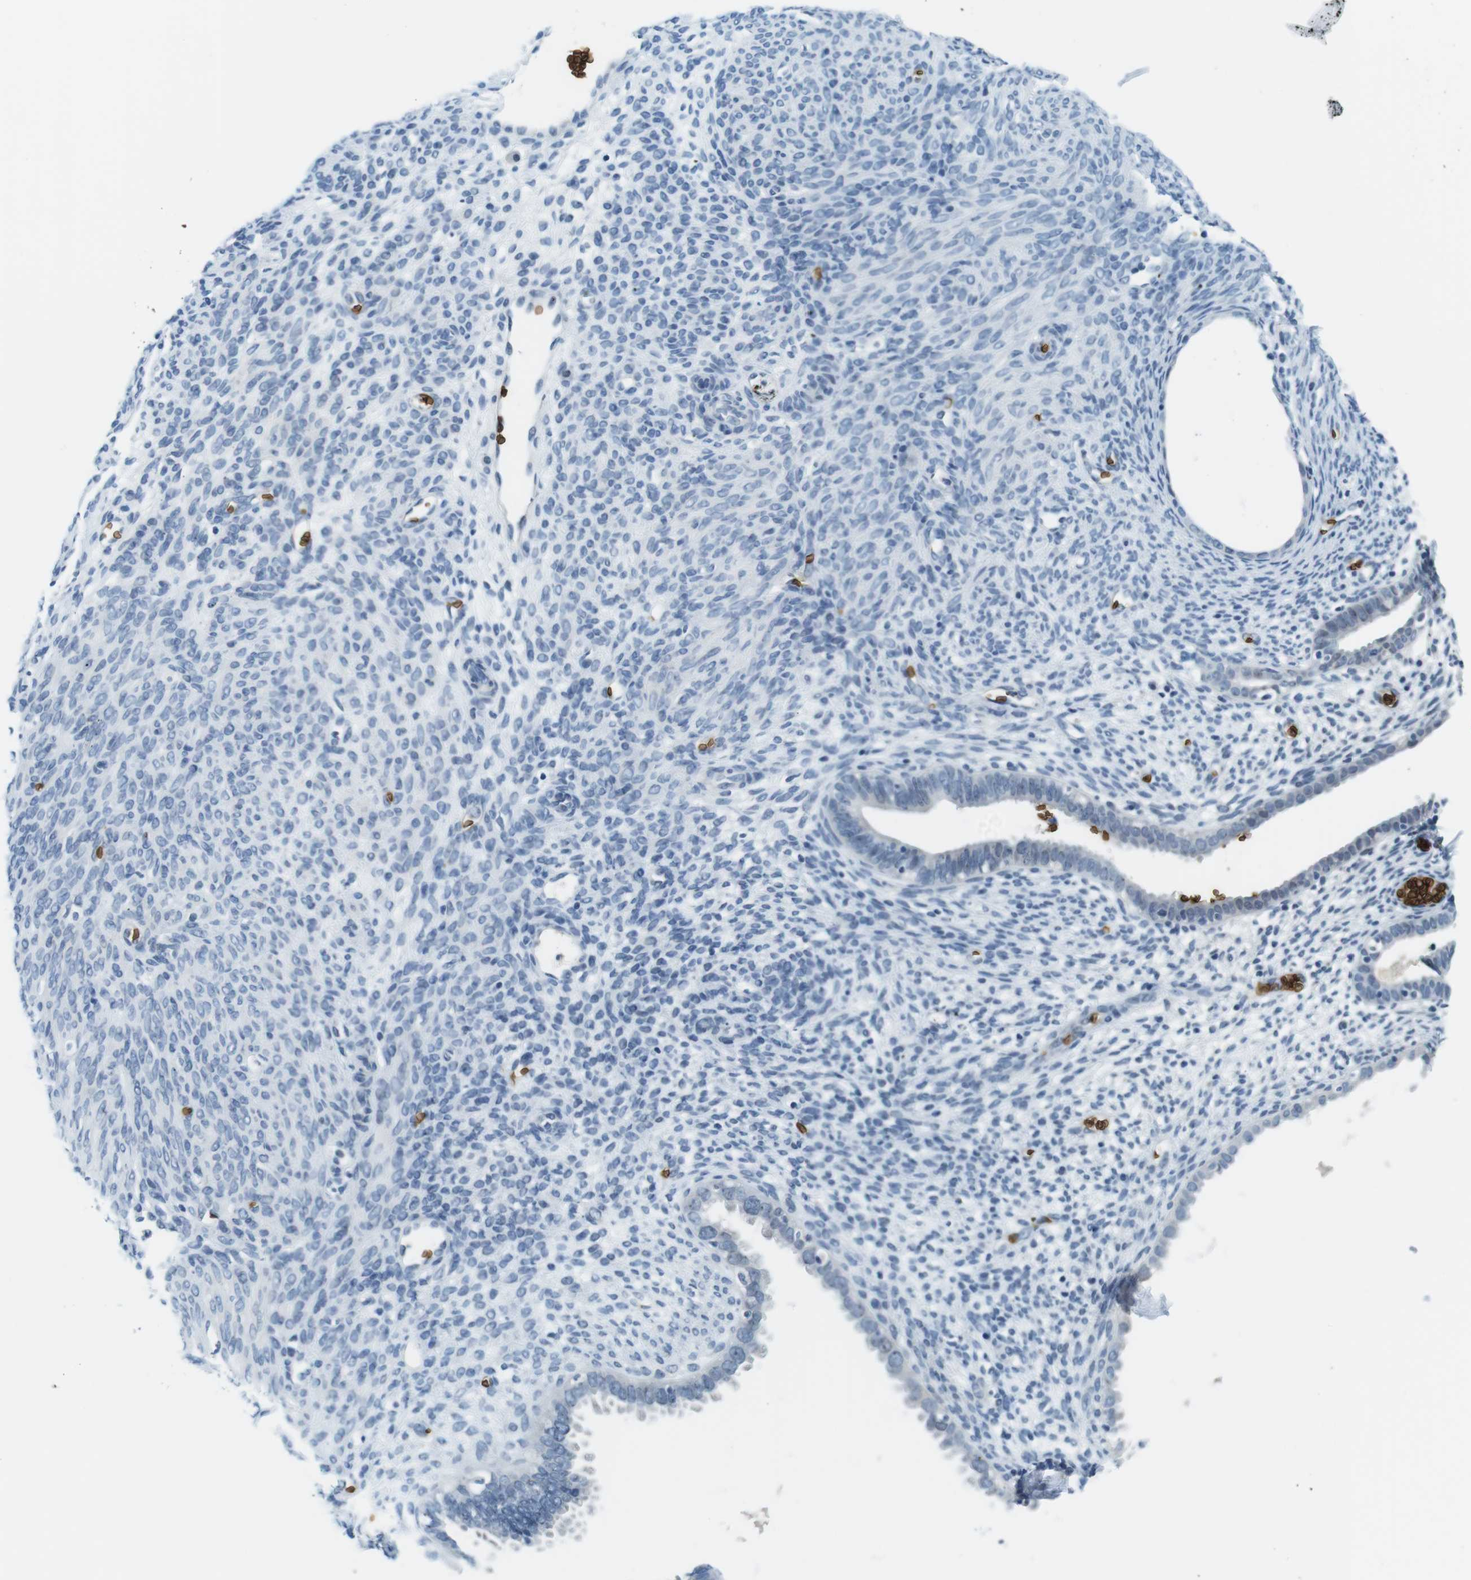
{"staining": {"intensity": "negative", "quantity": "none", "location": "none"}, "tissue": "endometrium", "cell_type": "Cells in endometrial stroma", "image_type": "normal", "snomed": [{"axis": "morphology", "description": "Normal tissue, NOS"}, {"axis": "morphology", "description": "Atrophy, NOS"}, {"axis": "topography", "description": "Uterus"}, {"axis": "topography", "description": "Endometrium"}], "caption": "Immunohistochemistry (IHC) of unremarkable endometrium demonstrates no expression in cells in endometrial stroma.", "gene": "SLC4A1", "patient": {"sex": "female", "age": 68}}